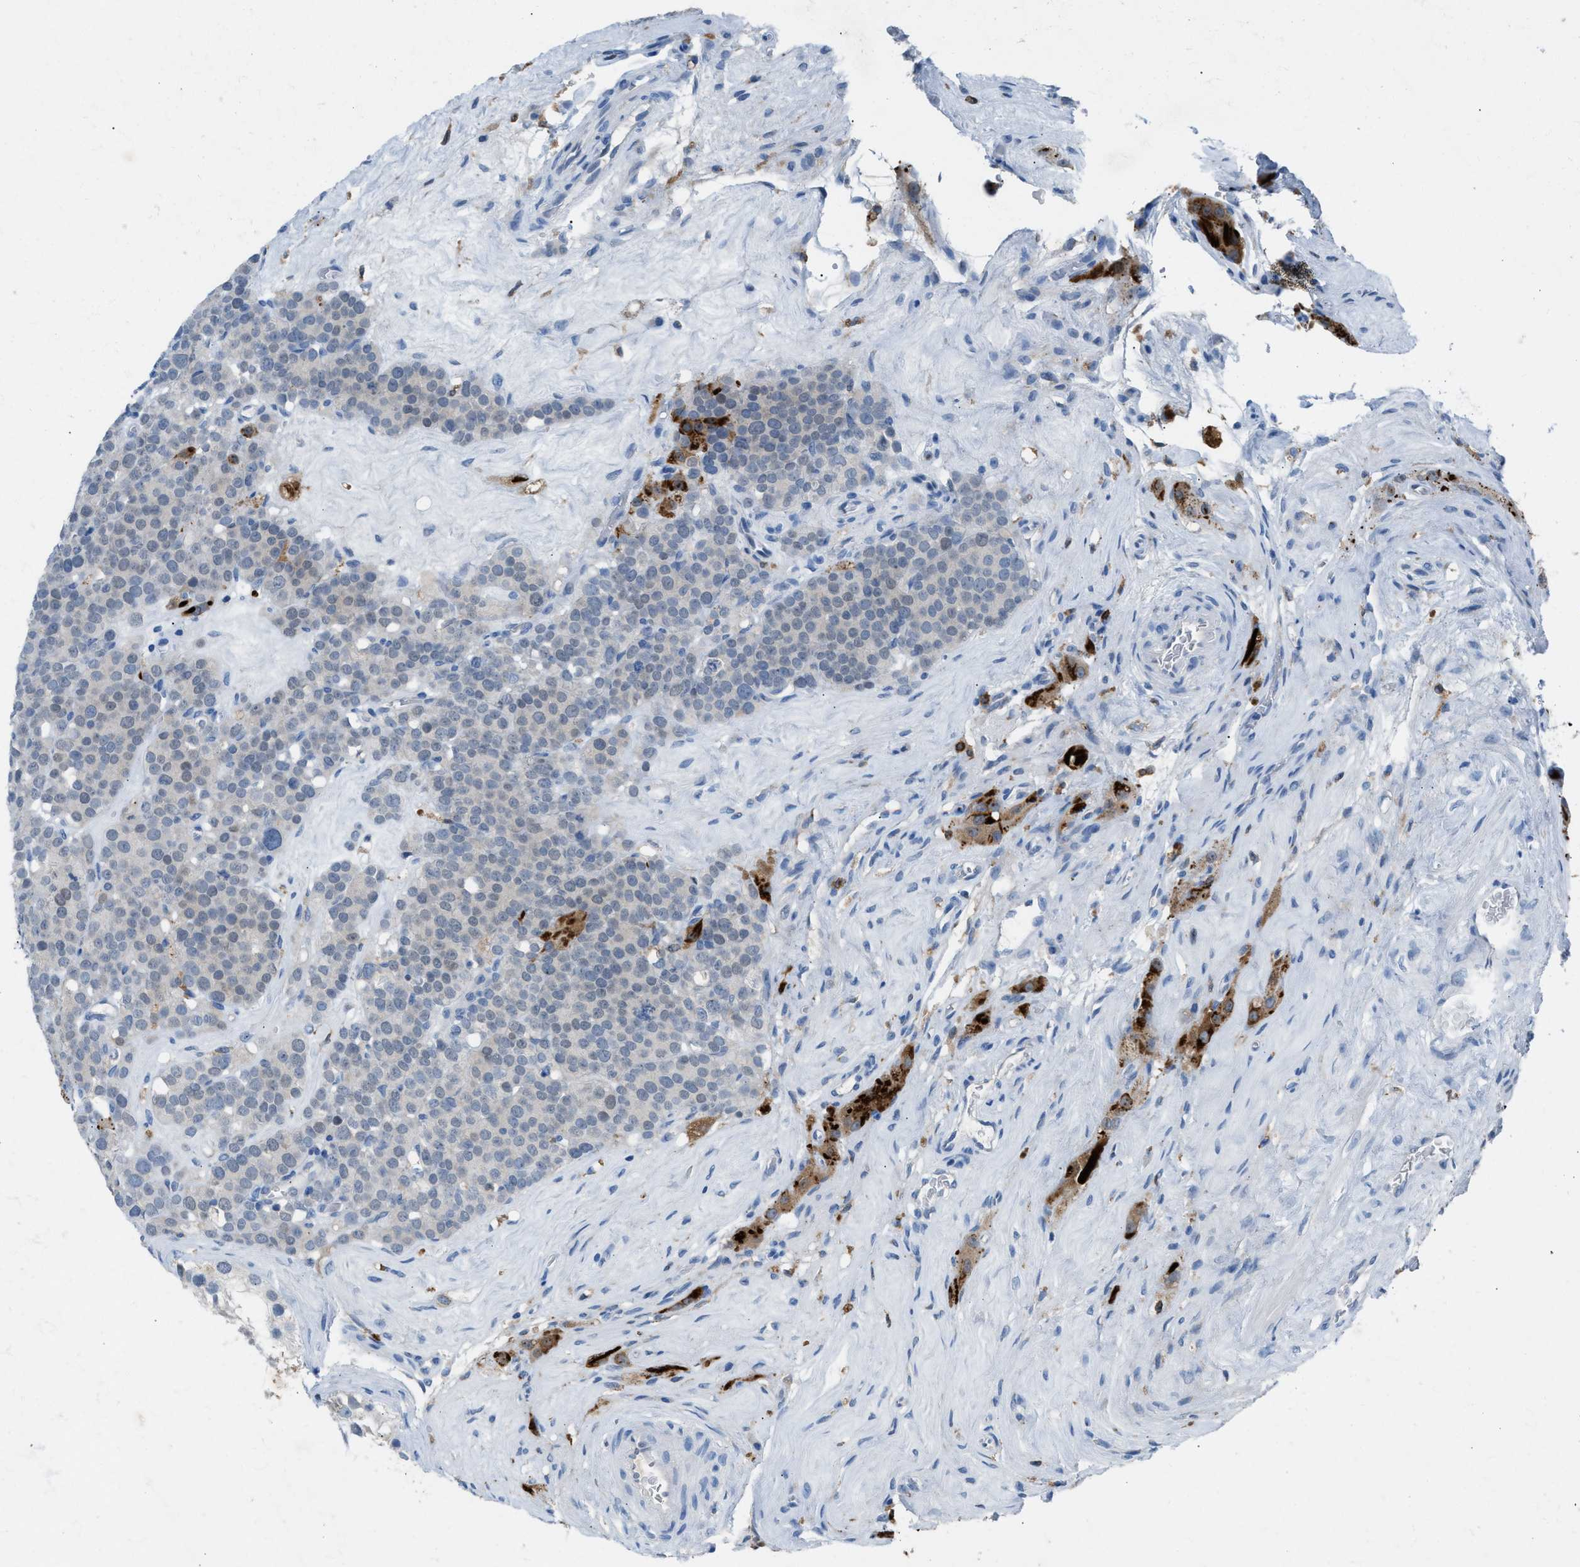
{"staining": {"intensity": "negative", "quantity": "none", "location": "none"}, "tissue": "testis cancer", "cell_type": "Tumor cells", "image_type": "cancer", "snomed": [{"axis": "morphology", "description": "Seminoma, NOS"}, {"axis": "topography", "description": "Testis"}], "caption": "DAB immunohistochemical staining of human testis cancer (seminoma) exhibits no significant staining in tumor cells.", "gene": "CLEC10A", "patient": {"sex": "male", "age": 71}}